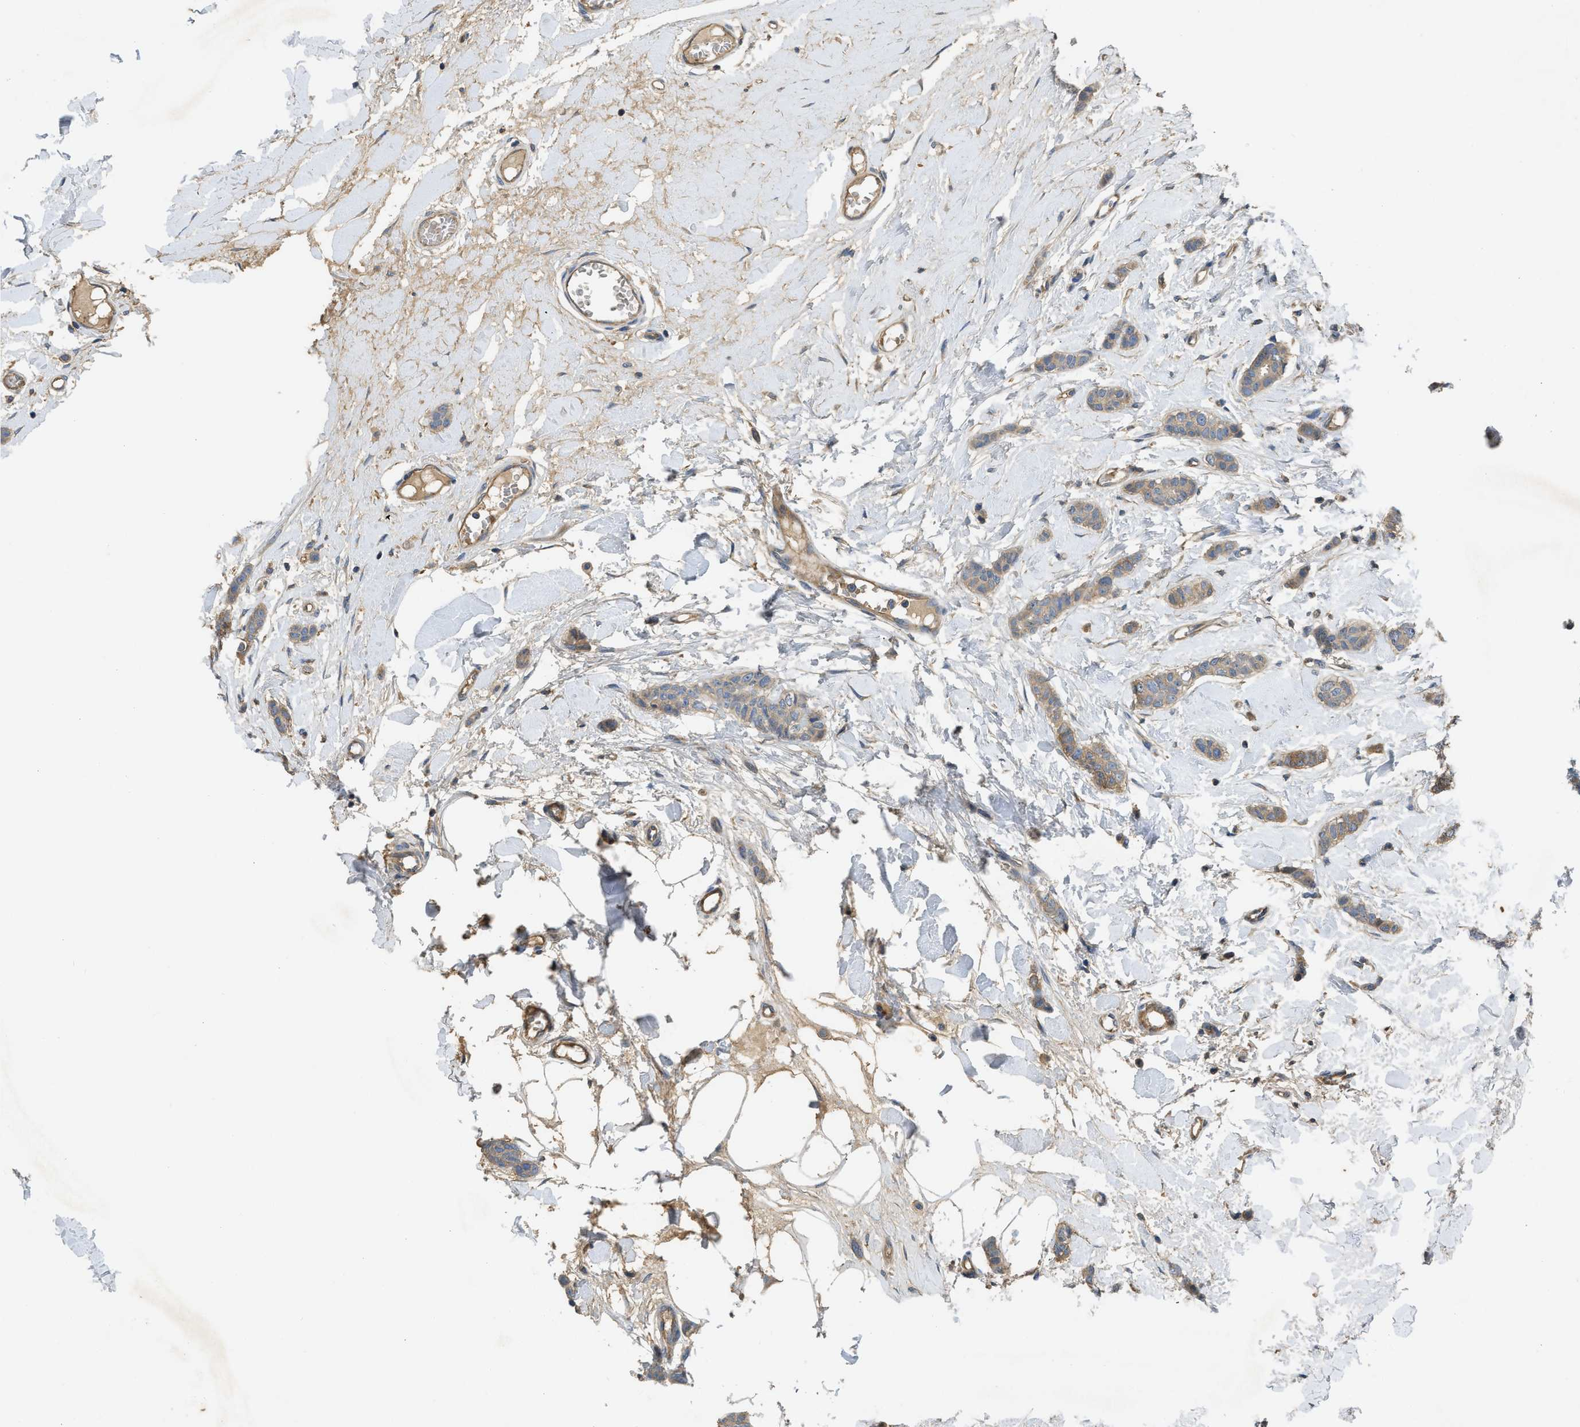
{"staining": {"intensity": "weak", "quantity": ">75%", "location": "cytoplasmic/membranous"}, "tissue": "breast cancer", "cell_type": "Tumor cells", "image_type": "cancer", "snomed": [{"axis": "morphology", "description": "Lobular carcinoma"}, {"axis": "topography", "description": "Skin"}, {"axis": "topography", "description": "Breast"}], "caption": "Immunohistochemistry (IHC) of human breast lobular carcinoma demonstrates low levels of weak cytoplasmic/membranous staining in approximately >75% of tumor cells.", "gene": "PPP3CA", "patient": {"sex": "female", "age": 46}}